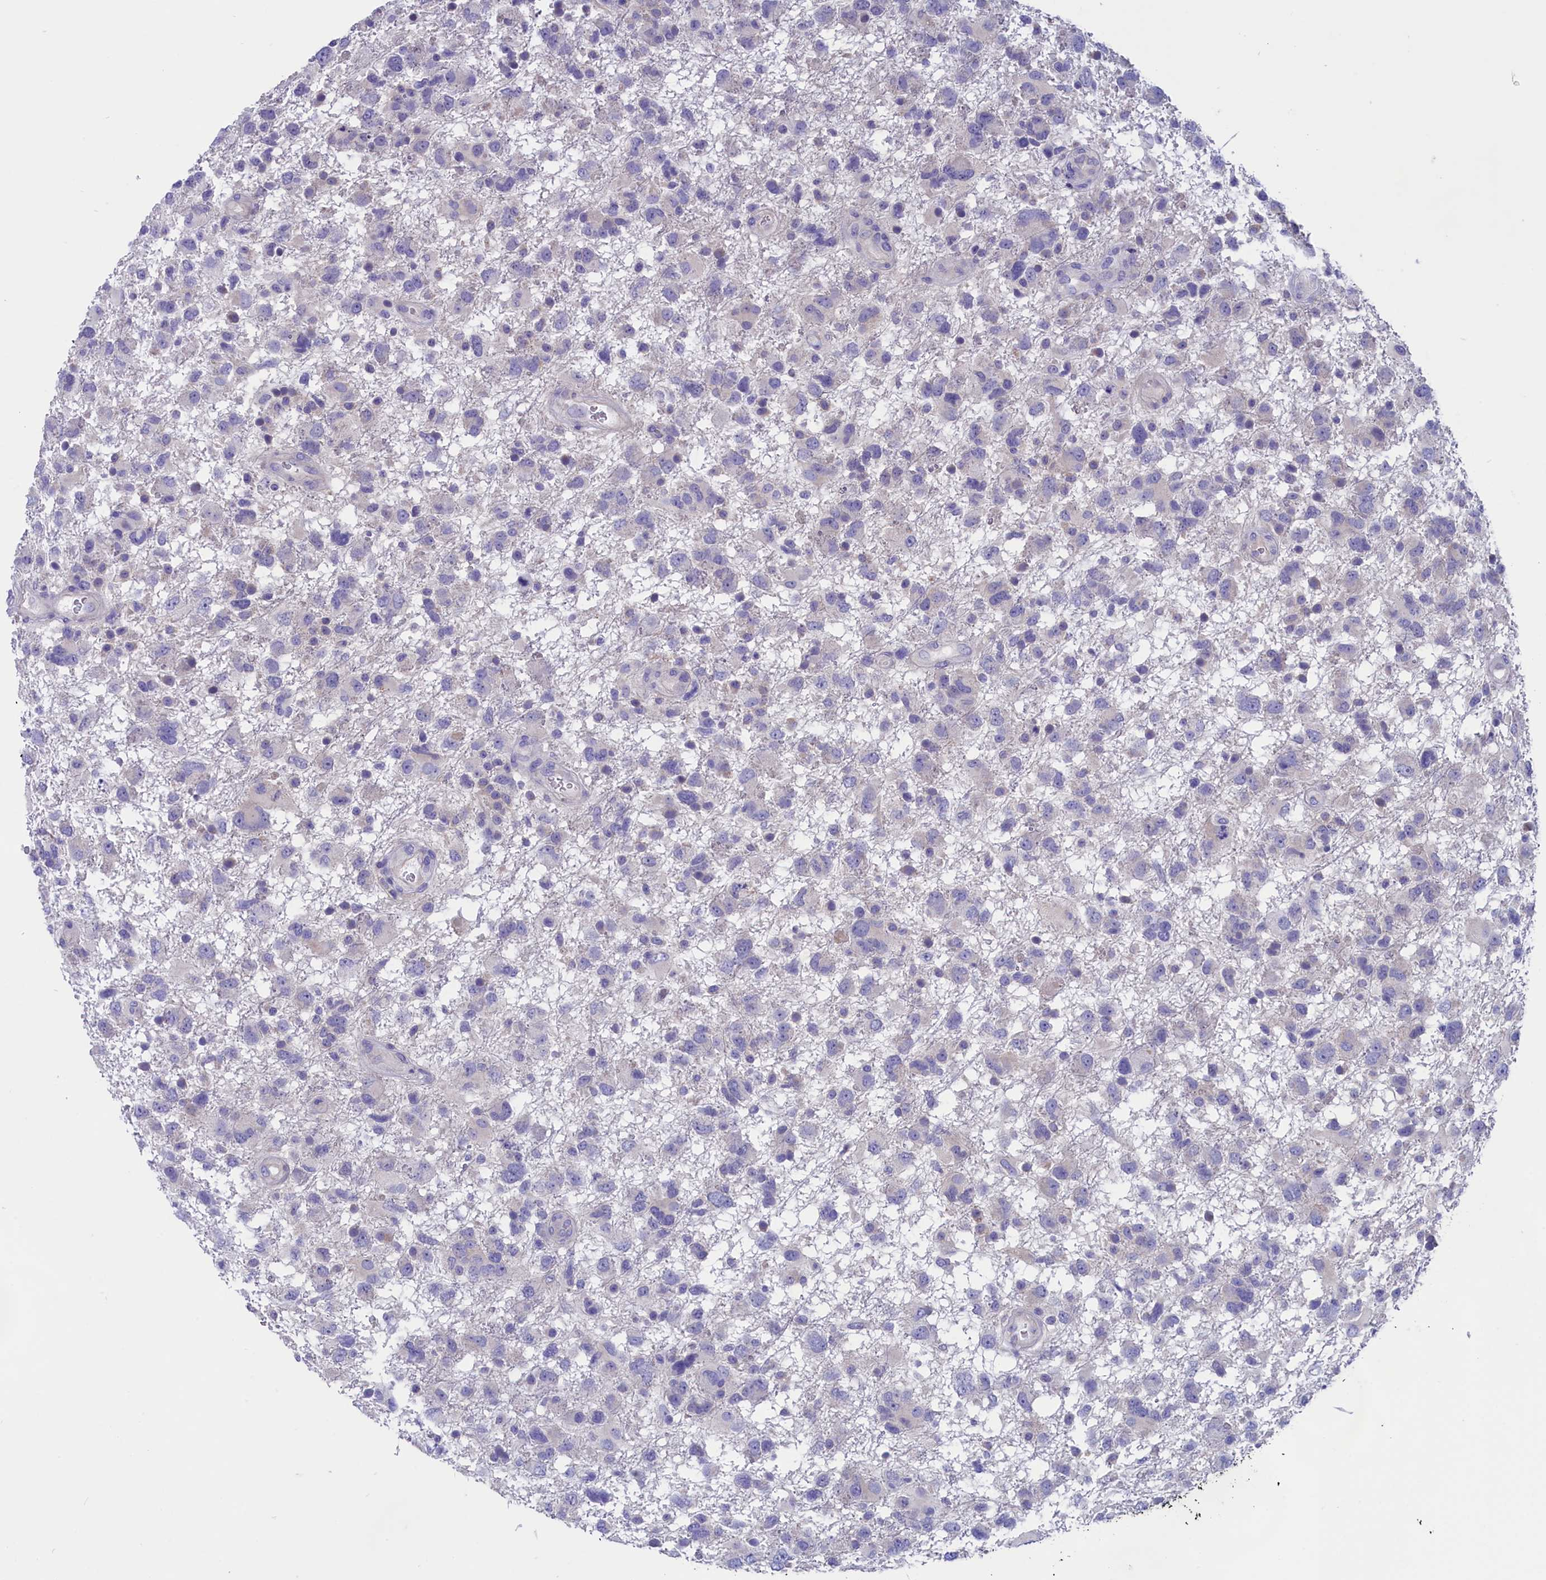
{"staining": {"intensity": "negative", "quantity": "none", "location": "none"}, "tissue": "glioma", "cell_type": "Tumor cells", "image_type": "cancer", "snomed": [{"axis": "morphology", "description": "Glioma, malignant, High grade"}, {"axis": "topography", "description": "Brain"}], "caption": "This is an immunohistochemistry histopathology image of glioma. There is no staining in tumor cells.", "gene": "VPS35L", "patient": {"sex": "male", "age": 61}}